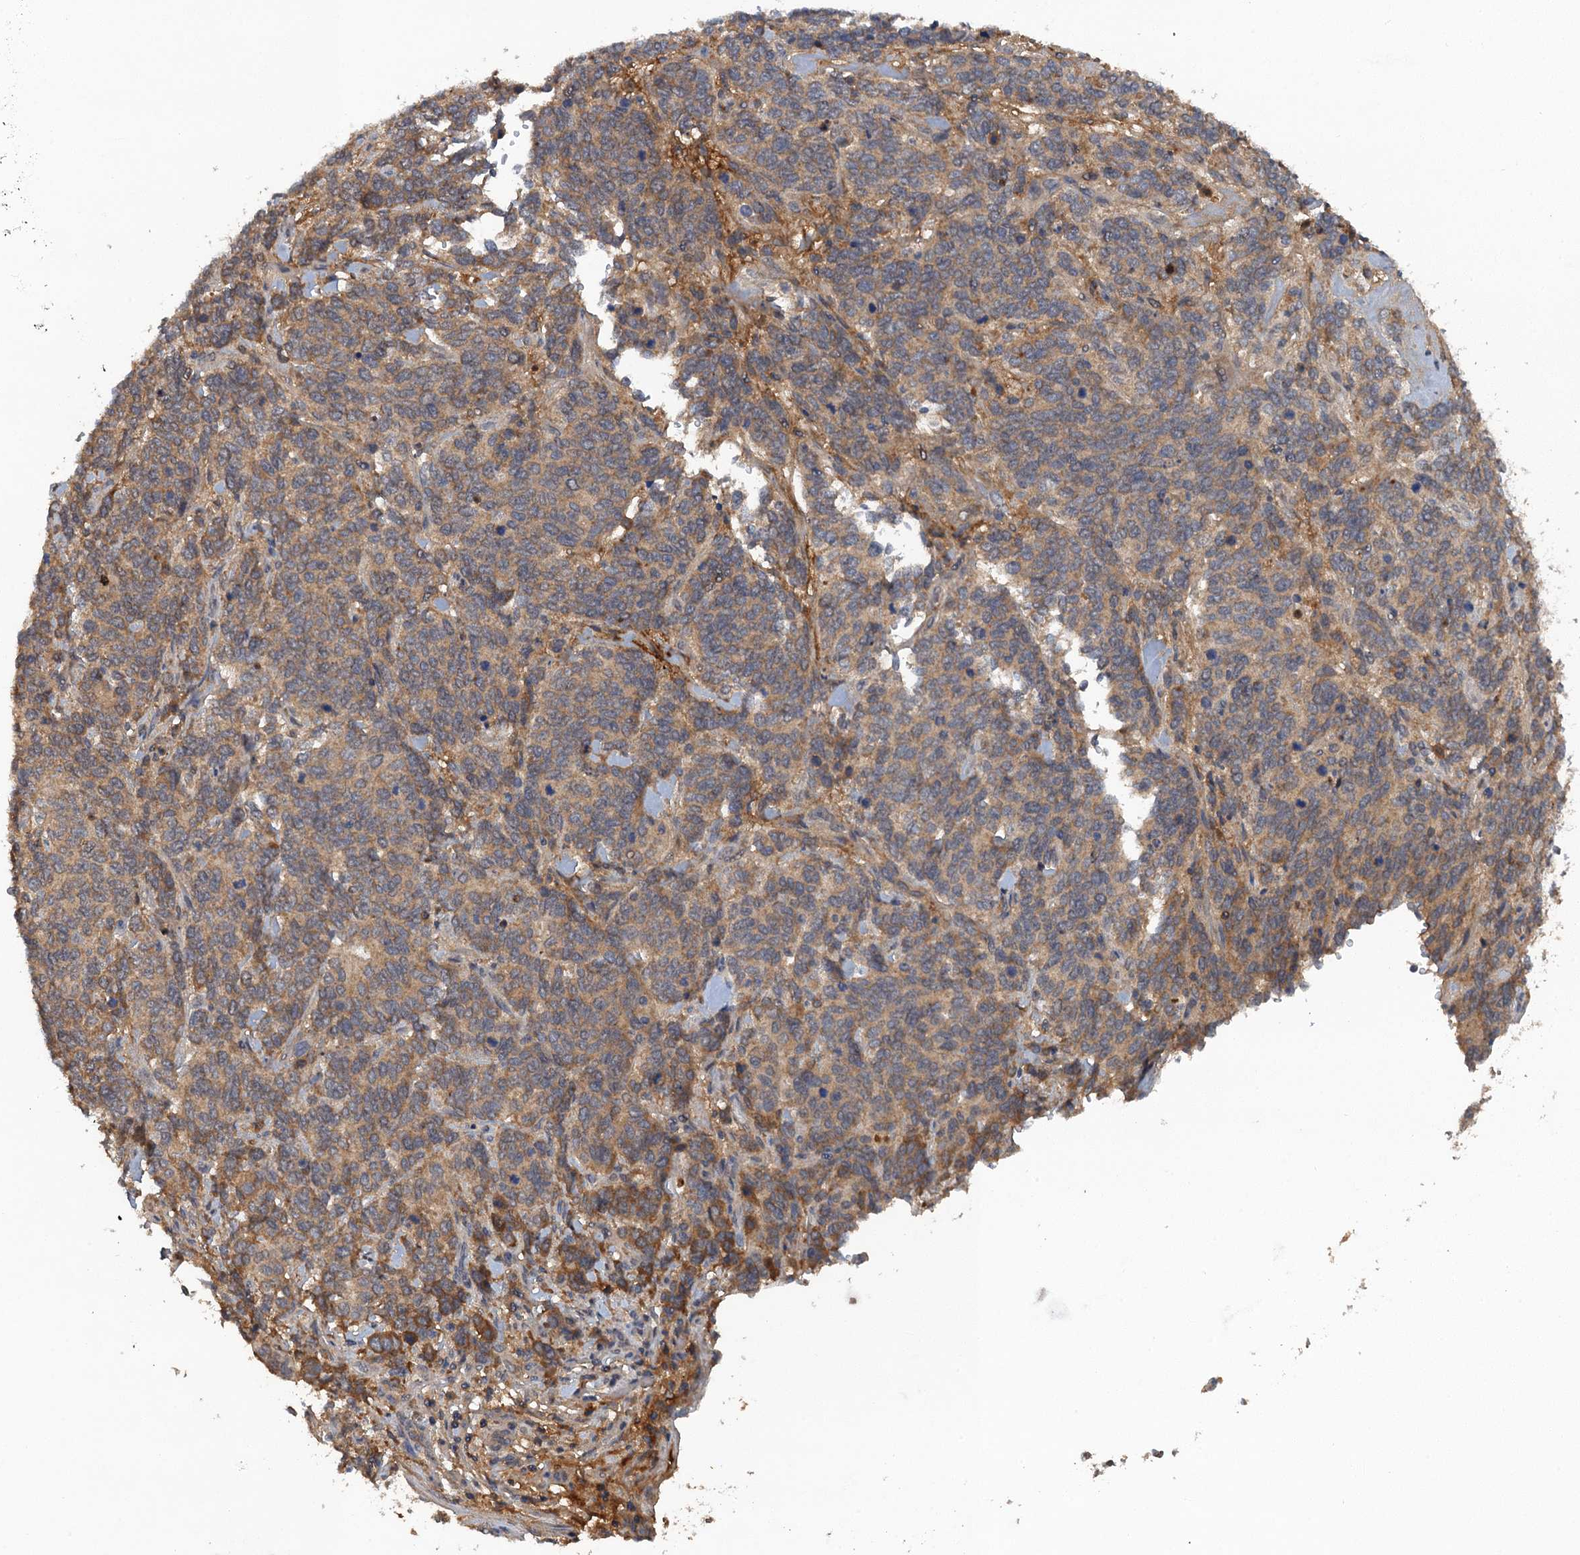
{"staining": {"intensity": "moderate", "quantity": ">75%", "location": "cytoplasmic/membranous"}, "tissue": "cervical cancer", "cell_type": "Tumor cells", "image_type": "cancer", "snomed": [{"axis": "morphology", "description": "Squamous cell carcinoma, NOS"}, {"axis": "topography", "description": "Cervix"}], "caption": "This histopathology image shows squamous cell carcinoma (cervical) stained with immunohistochemistry (IHC) to label a protein in brown. The cytoplasmic/membranous of tumor cells show moderate positivity for the protein. Nuclei are counter-stained blue.", "gene": "HAPLN3", "patient": {"sex": "female", "age": 60}}